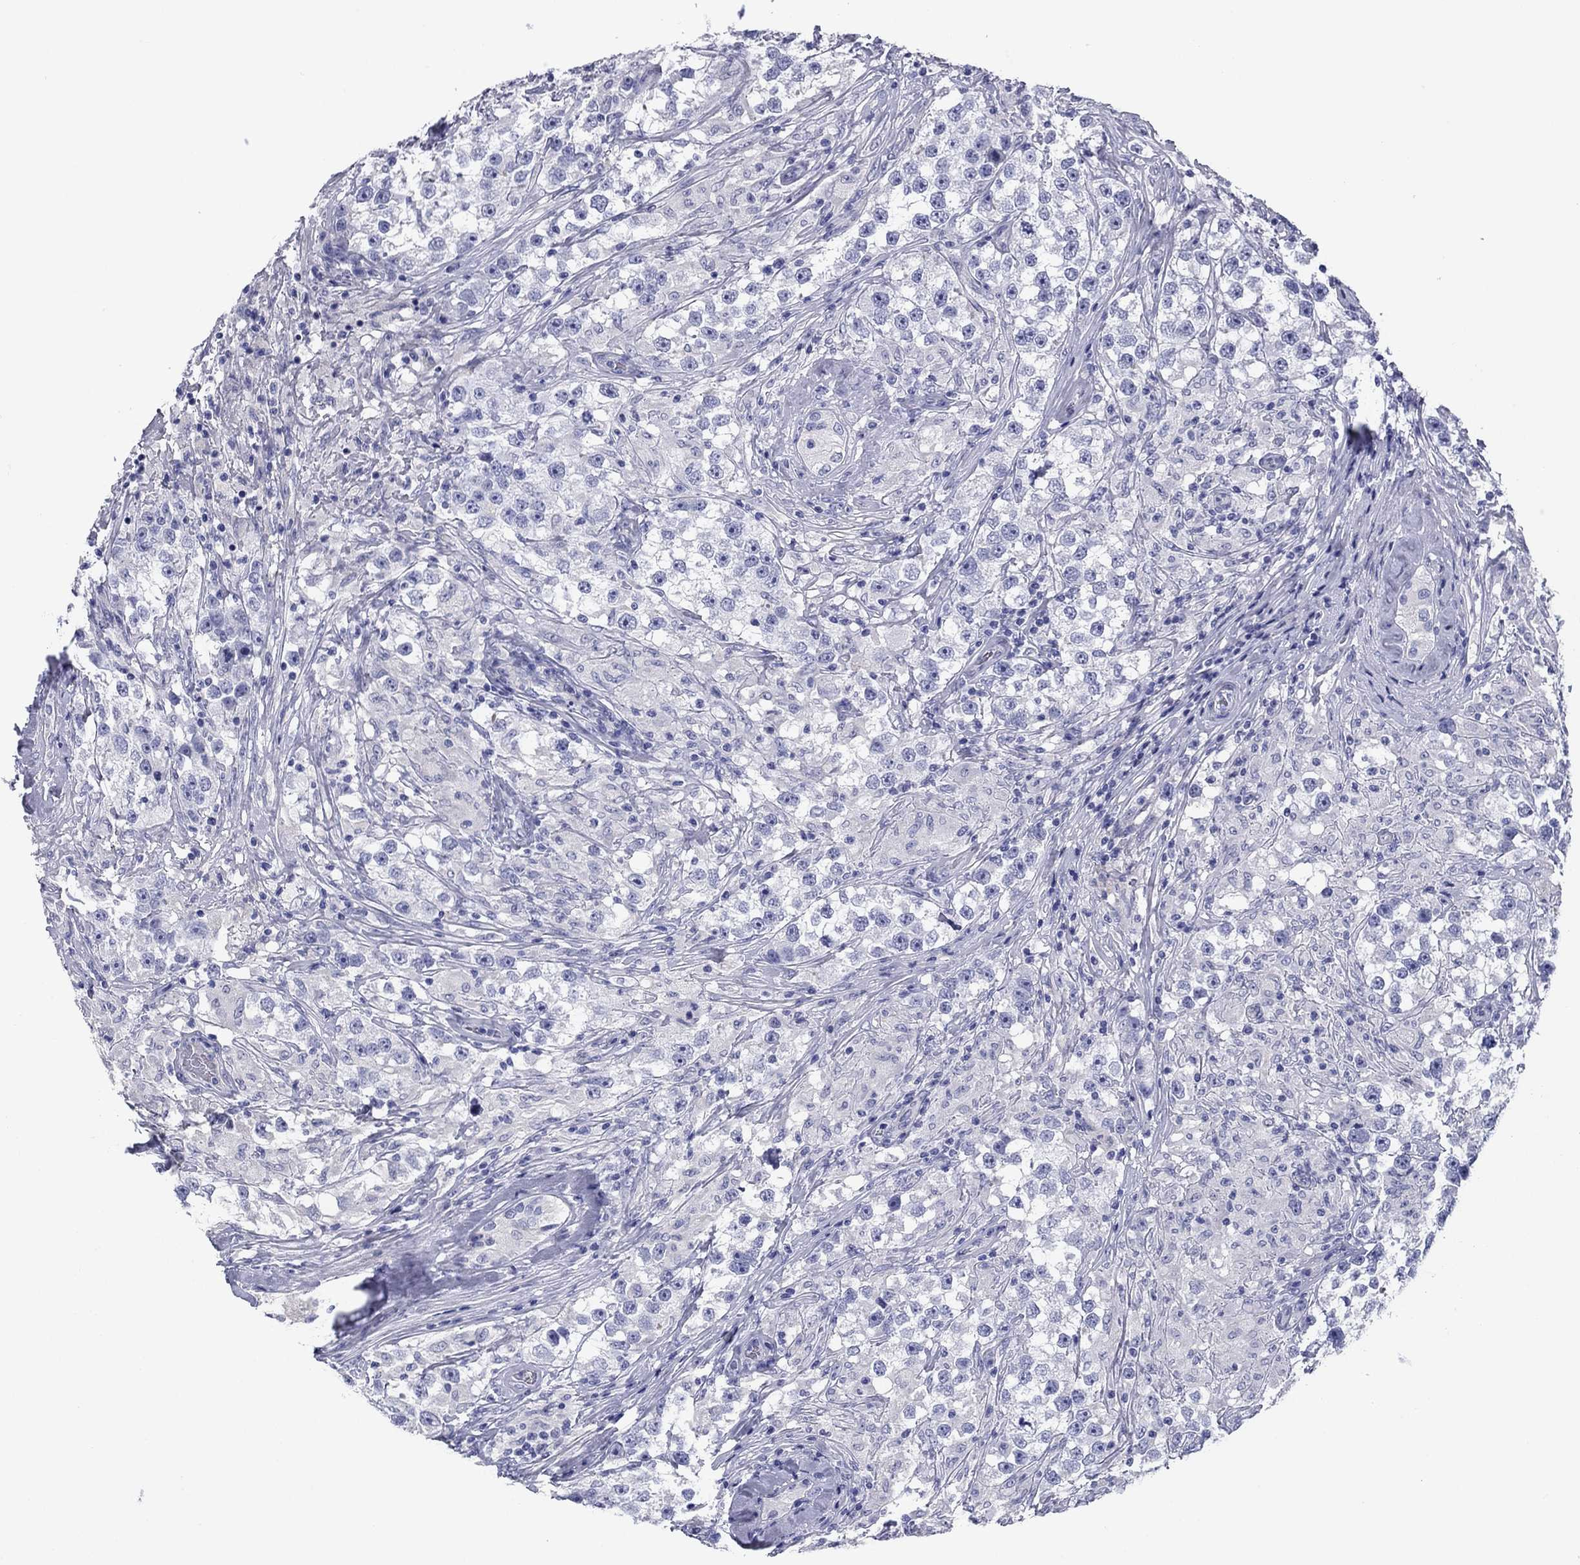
{"staining": {"intensity": "negative", "quantity": "none", "location": "none"}, "tissue": "testis cancer", "cell_type": "Tumor cells", "image_type": "cancer", "snomed": [{"axis": "morphology", "description": "Seminoma, NOS"}, {"axis": "topography", "description": "Testis"}], "caption": "High power microscopy histopathology image of an IHC photomicrograph of testis cancer (seminoma), revealing no significant staining in tumor cells.", "gene": "PRKCG", "patient": {"sex": "male", "age": 46}}